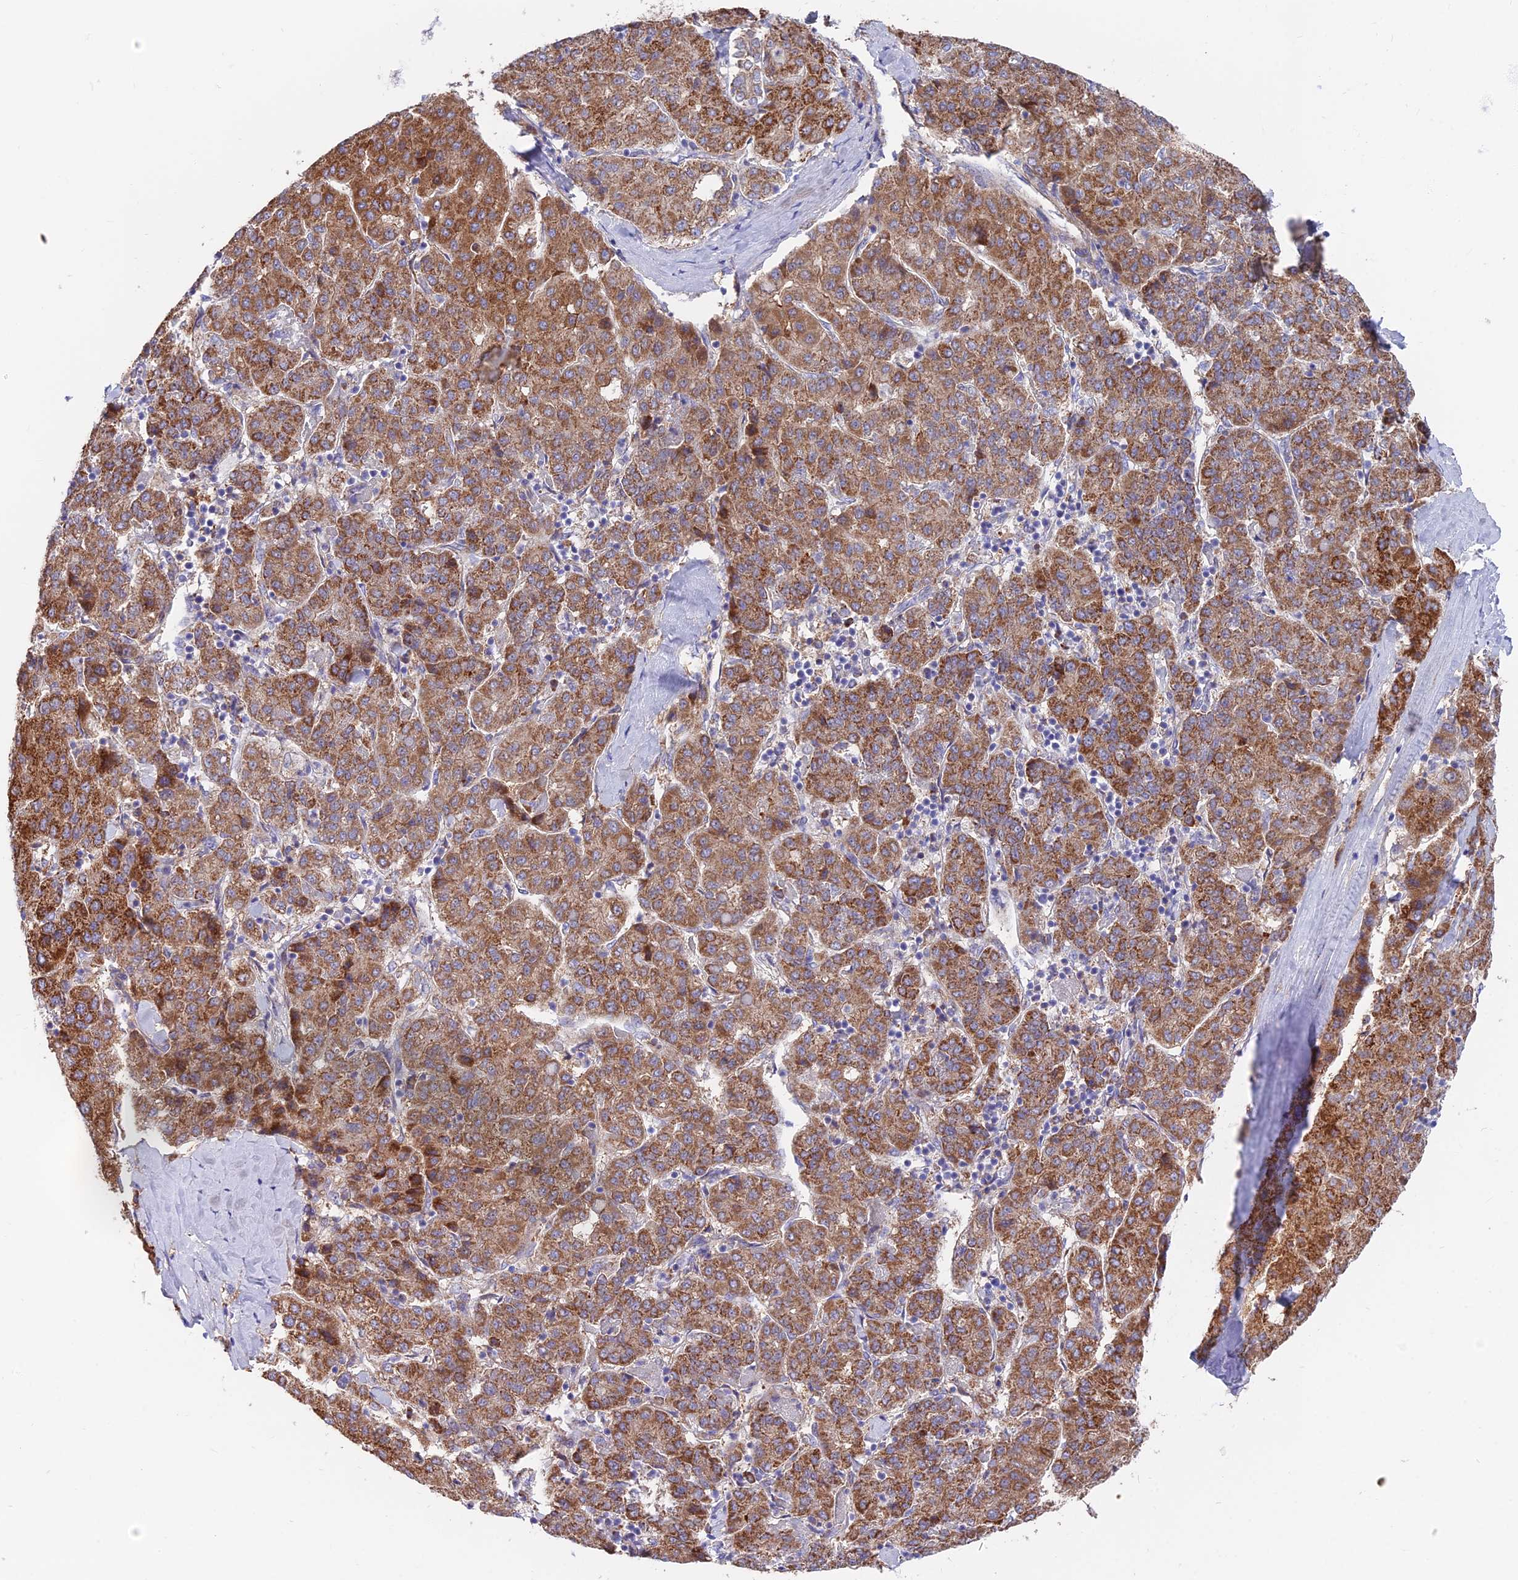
{"staining": {"intensity": "strong", "quantity": ">75%", "location": "cytoplasmic/membranous"}, "tissue": "liver cancer", "cell_type": "Tumor cells", "image_type": "cancer", "snomed": [{"axis": "morphology", "description": "Carcinoma, Hepatocellular, NOS"}, {"axis": "topography", "description": "Liver"}], "caption": "Immunohistochemical staining of liver cancer reveals high levels of strong cytoplasmic/membranous protein positivity in approximately >75% of tumor cells. The staining was performed using DAB to visualize the protein expression in brown, while the nuclei were stained in blue with hematoxylin (Magnification: 20x).", "gene": "TIGD6", "patient": {"sex": "male", "age": 65}}